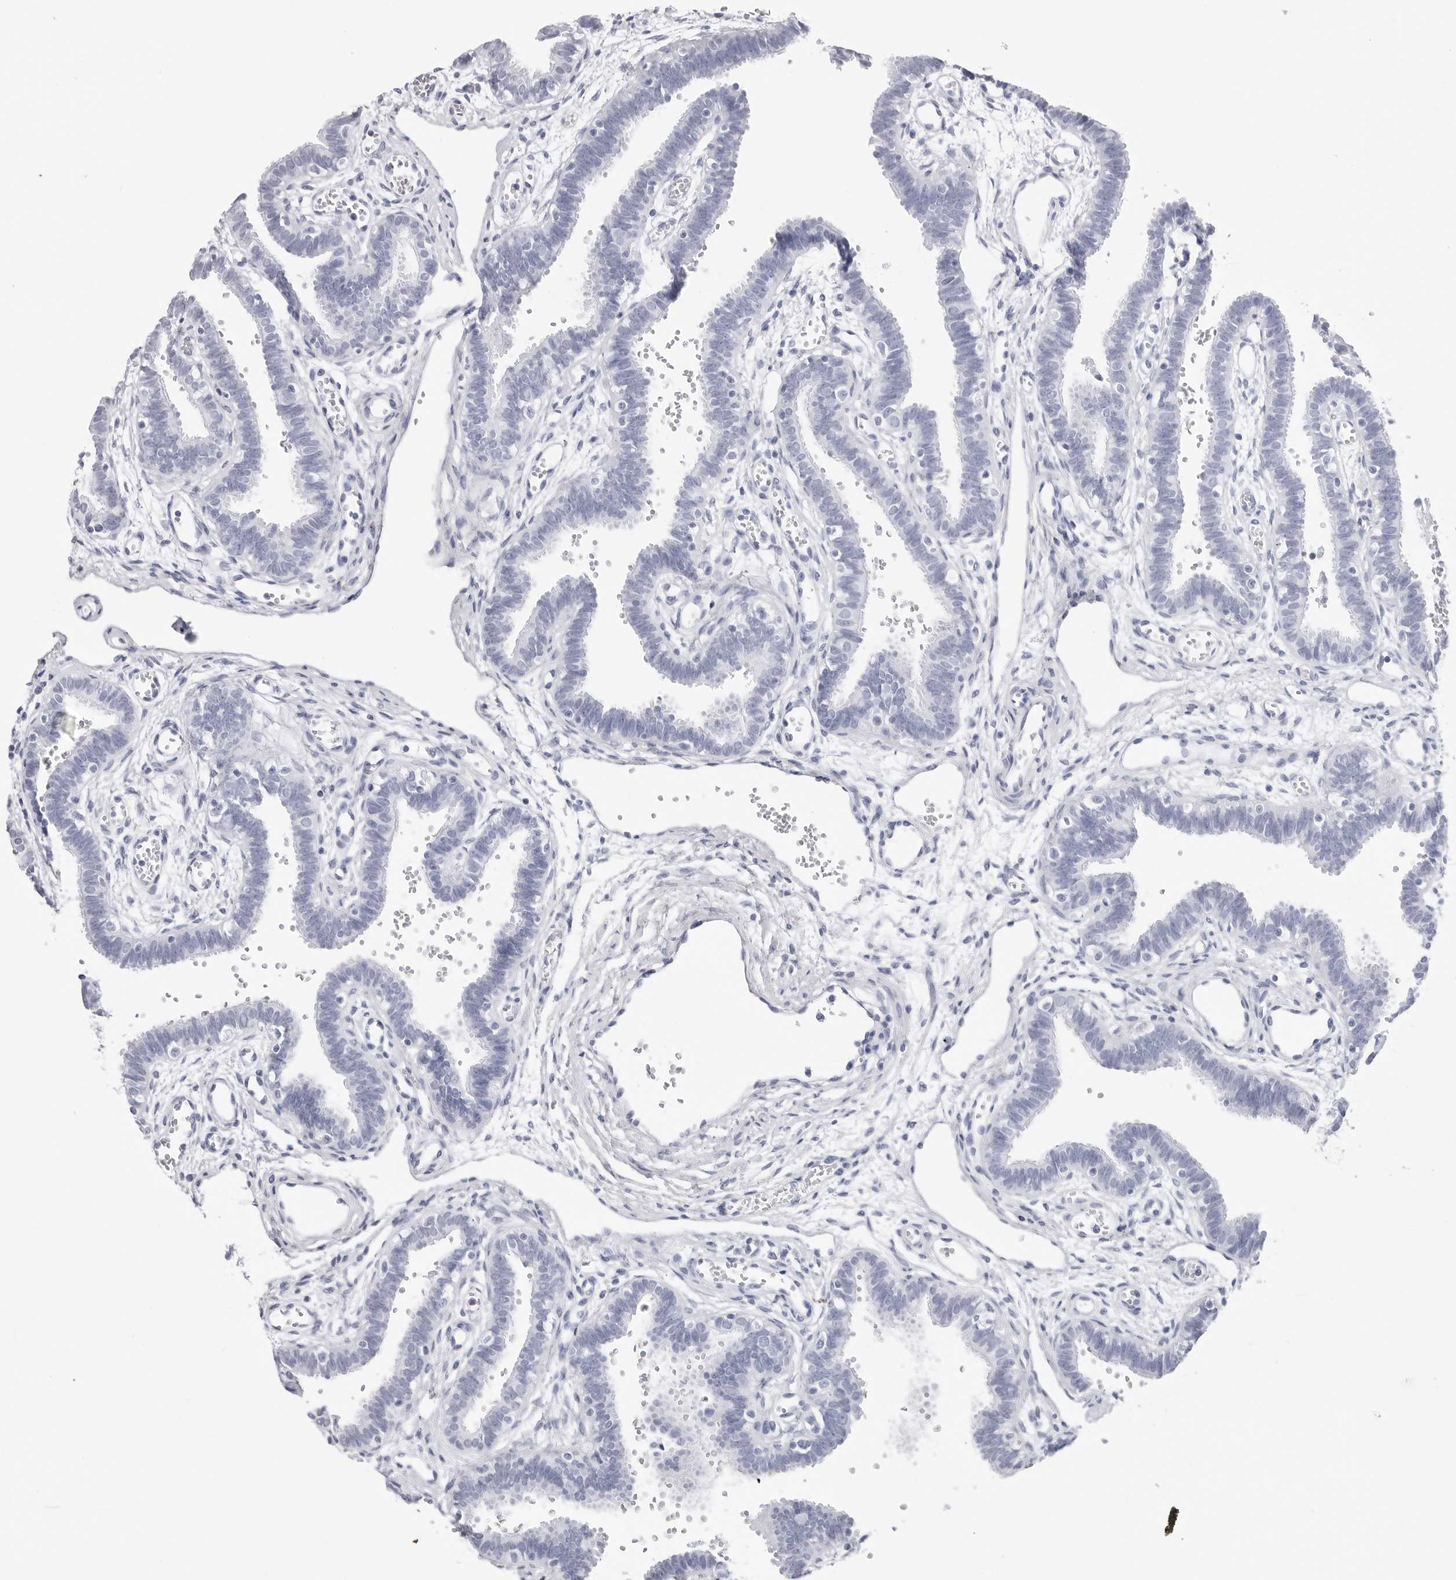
{"staining": {"intensity": "negative", "quantity": "none", "location": "none"}, "tissue": "fallopian tube", "cell_type": "Glandular cells", "image_type": "normal", "snomed": [{"axis": "morphology", "description": "Normal tissue, NOS"}, {"axis": "topography", "description": "Fallopian tube"}, {"axis": "topography", "description": "Placenta"}], "caption": "IHC histopathology image of normal human fallopian tube stained for a protein (brown), which shows no expression in glandular cells.", "gene": "CST2", "patient": {"sex": "female", "age": 32}}